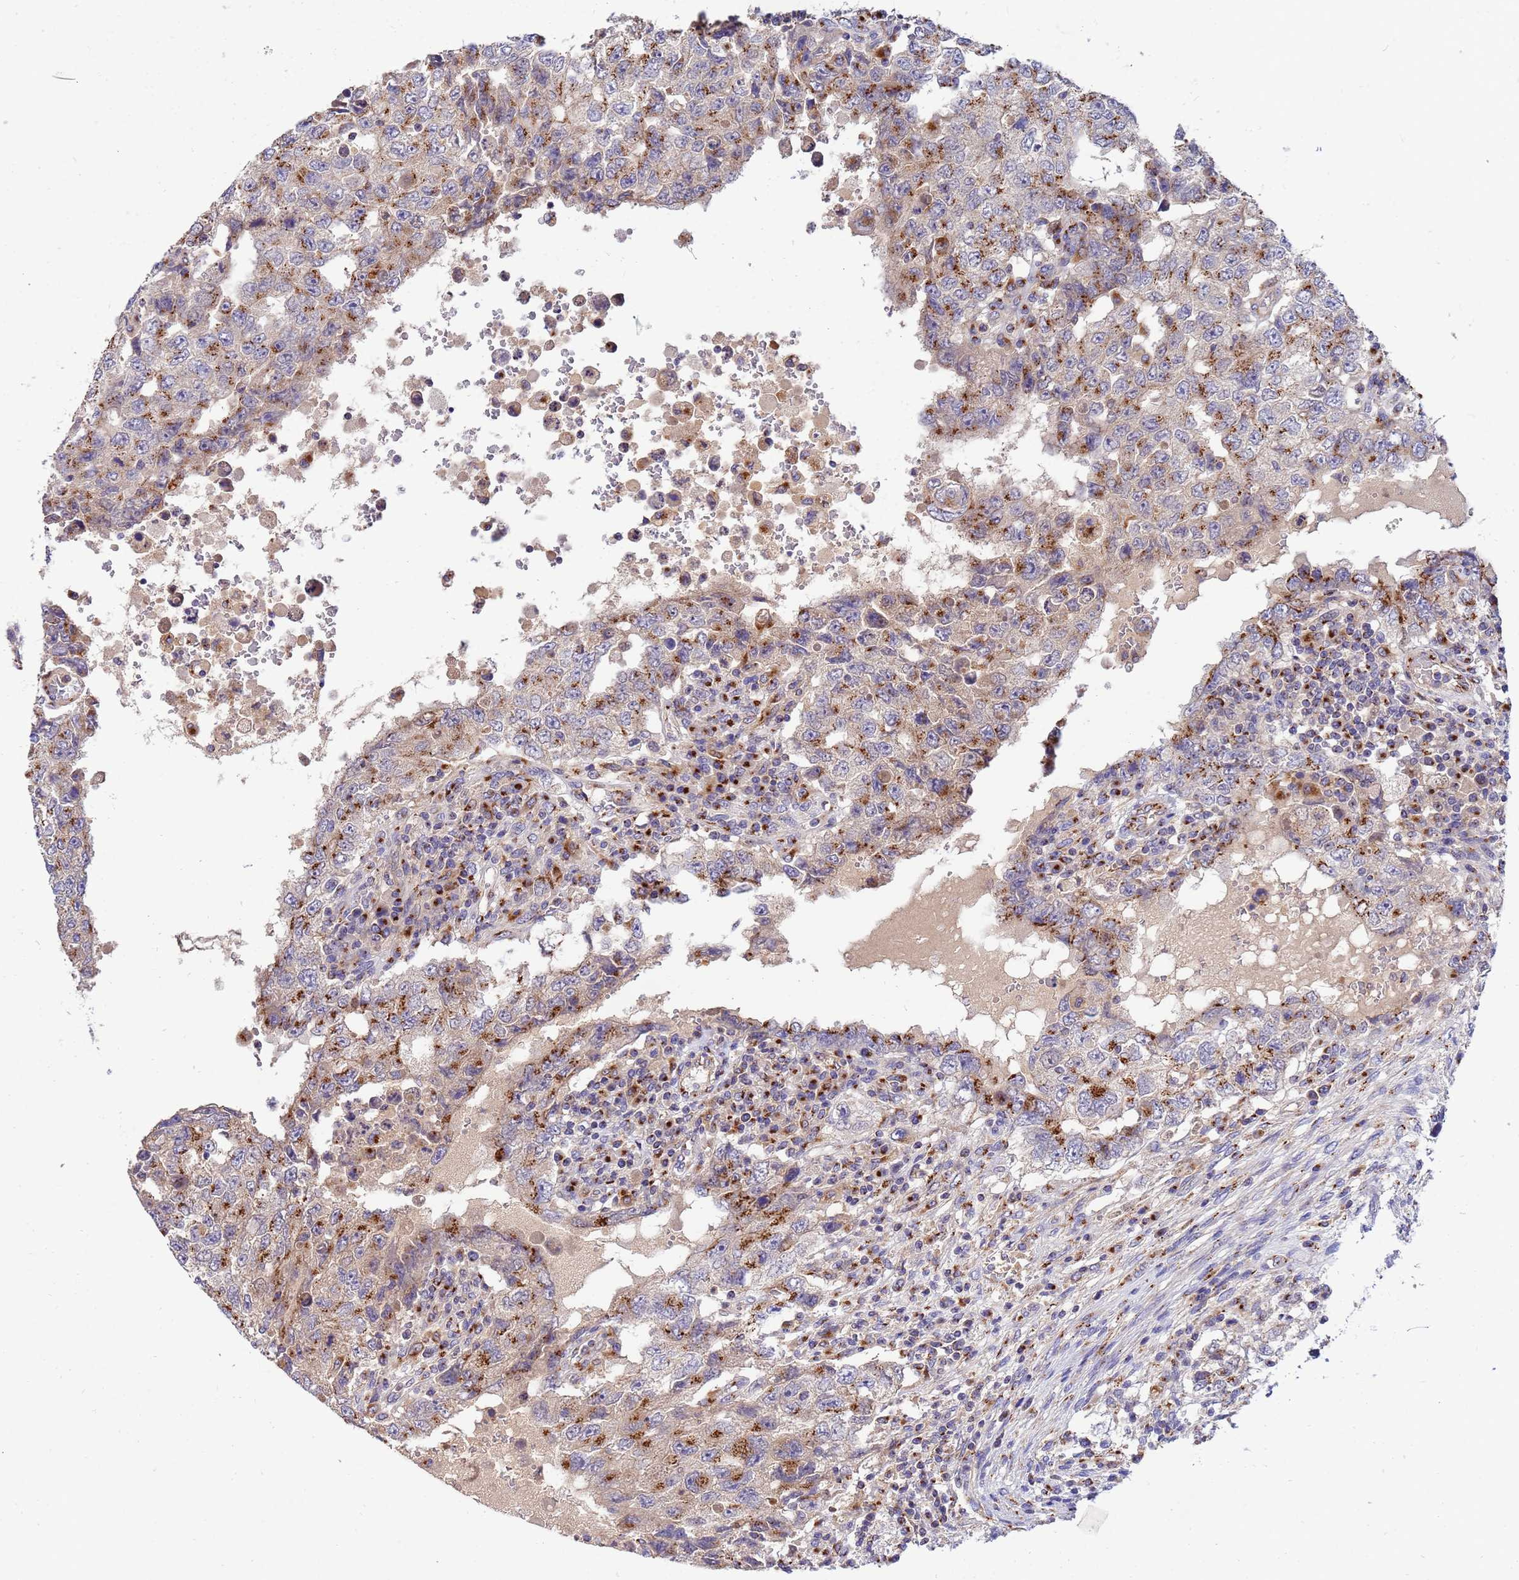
{"staining": {"intensity": "strong", "quantity": ">75%", "location": "cytoplasmic/membranous"}, "tissue": "testis cancer", "cell_type": "Tumor cells", "image_type": "cancer", "snomed": [{"axis": "morphology", "description": "Carcinoma, Embryonal, NOS"}, {"axis": "topography", "description": "Testis"}], "caption": "A photomicrograph of human testis cancer stained for a protein shows strong cytoplasmic/membranous brown staining in tumor cells.", "gene": "HPS3", "patient": {"sex": "male", "age": 26}}